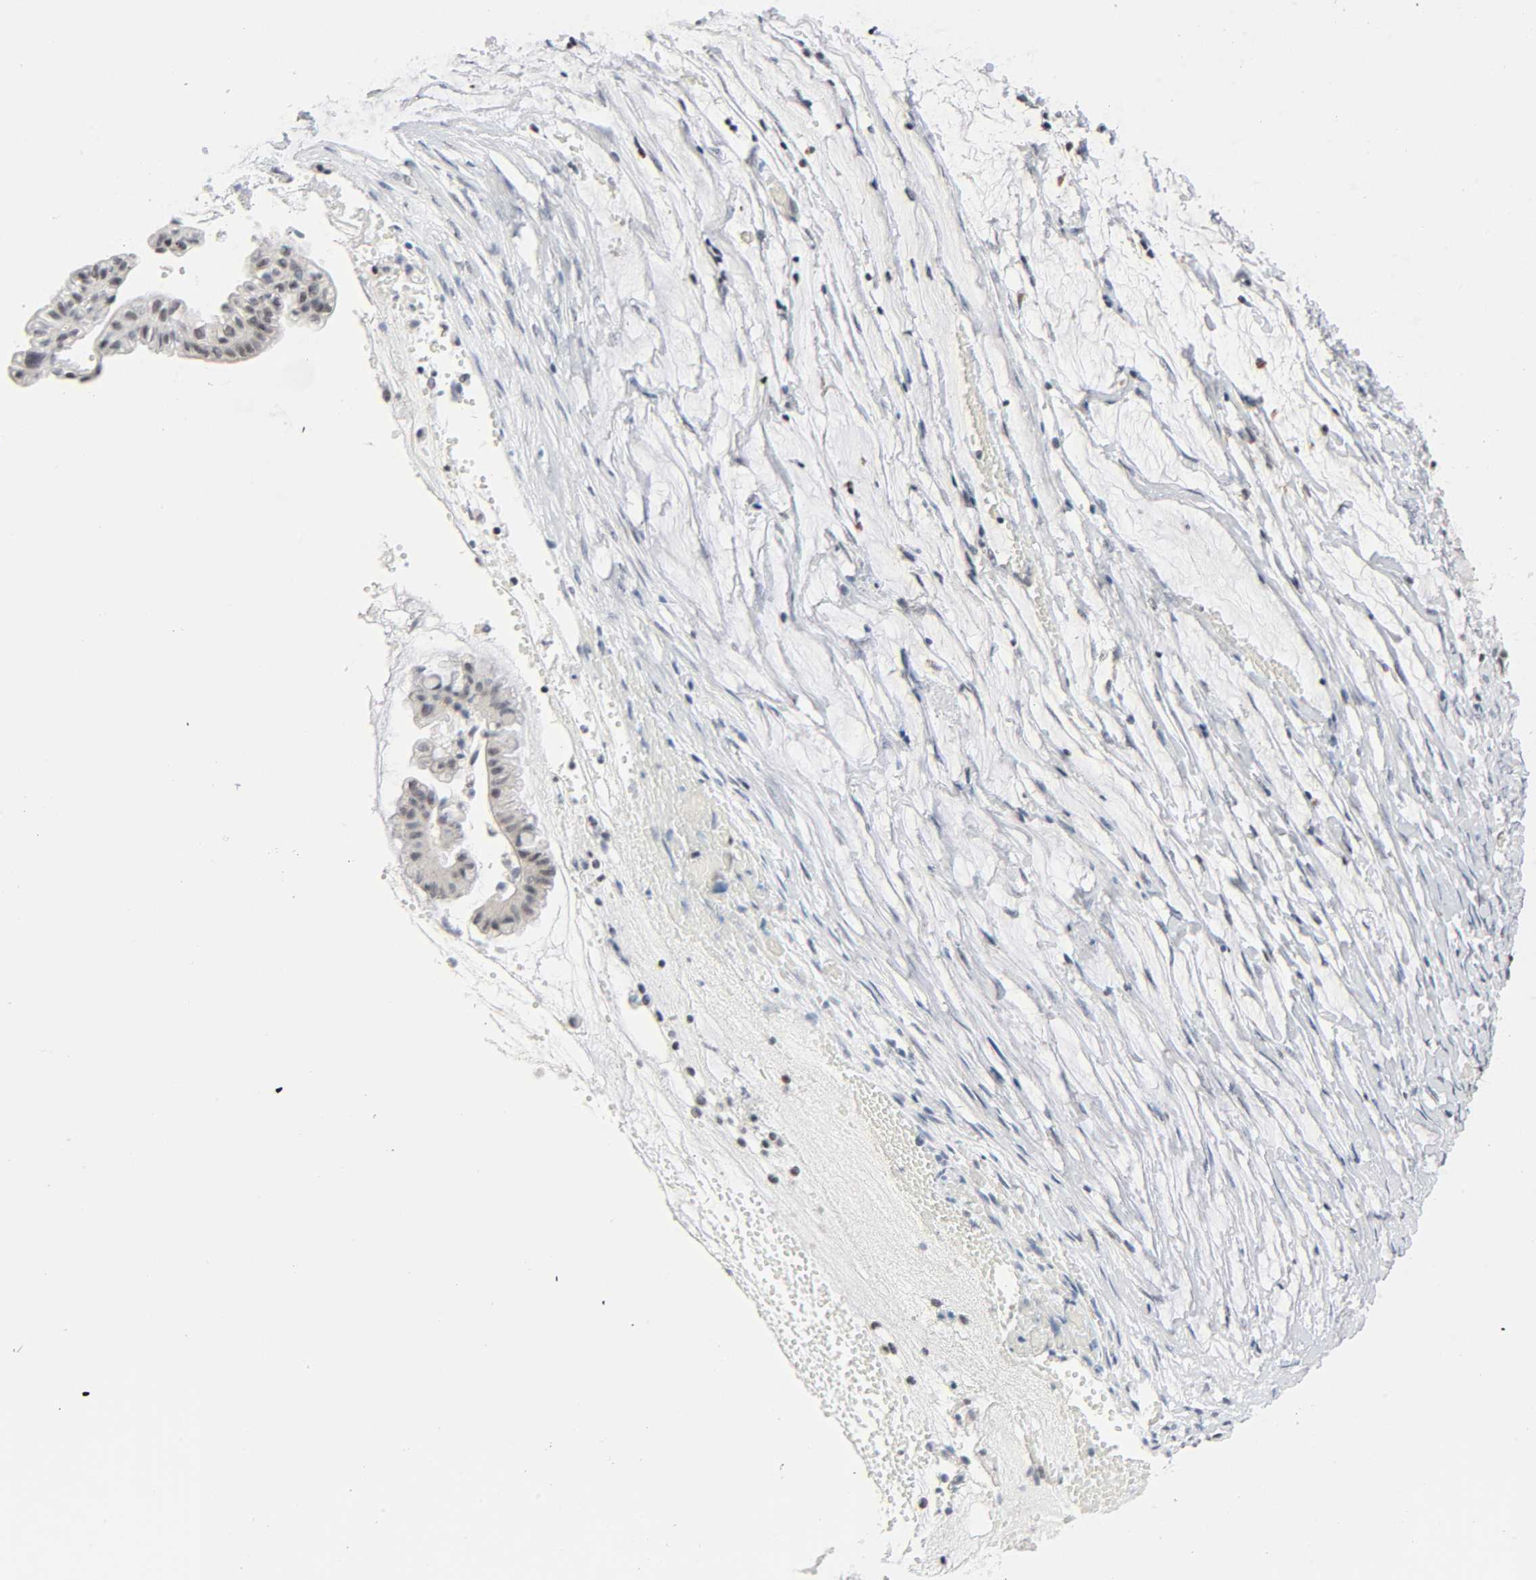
{"staining": {"intensity": "weak", "quantity": "<25%", "location": "nuclear"}, "tissue": "ovarian cancer", "cell_type": "Tumor cells", "image_type": "cancer", "snomed": [{"axis": "morphology", "description": "Cystadenocarcinoma, serous, NOS"}, {"axis": "topography", "description": "Ovary"}], "caption": "Immunohistochemical staining of serous cystadenocarcinoma (ovarian) reveals no significant staining in tumor cells.", "gene": "GABPA", "patient": {"sex": "female", "age": 66}}